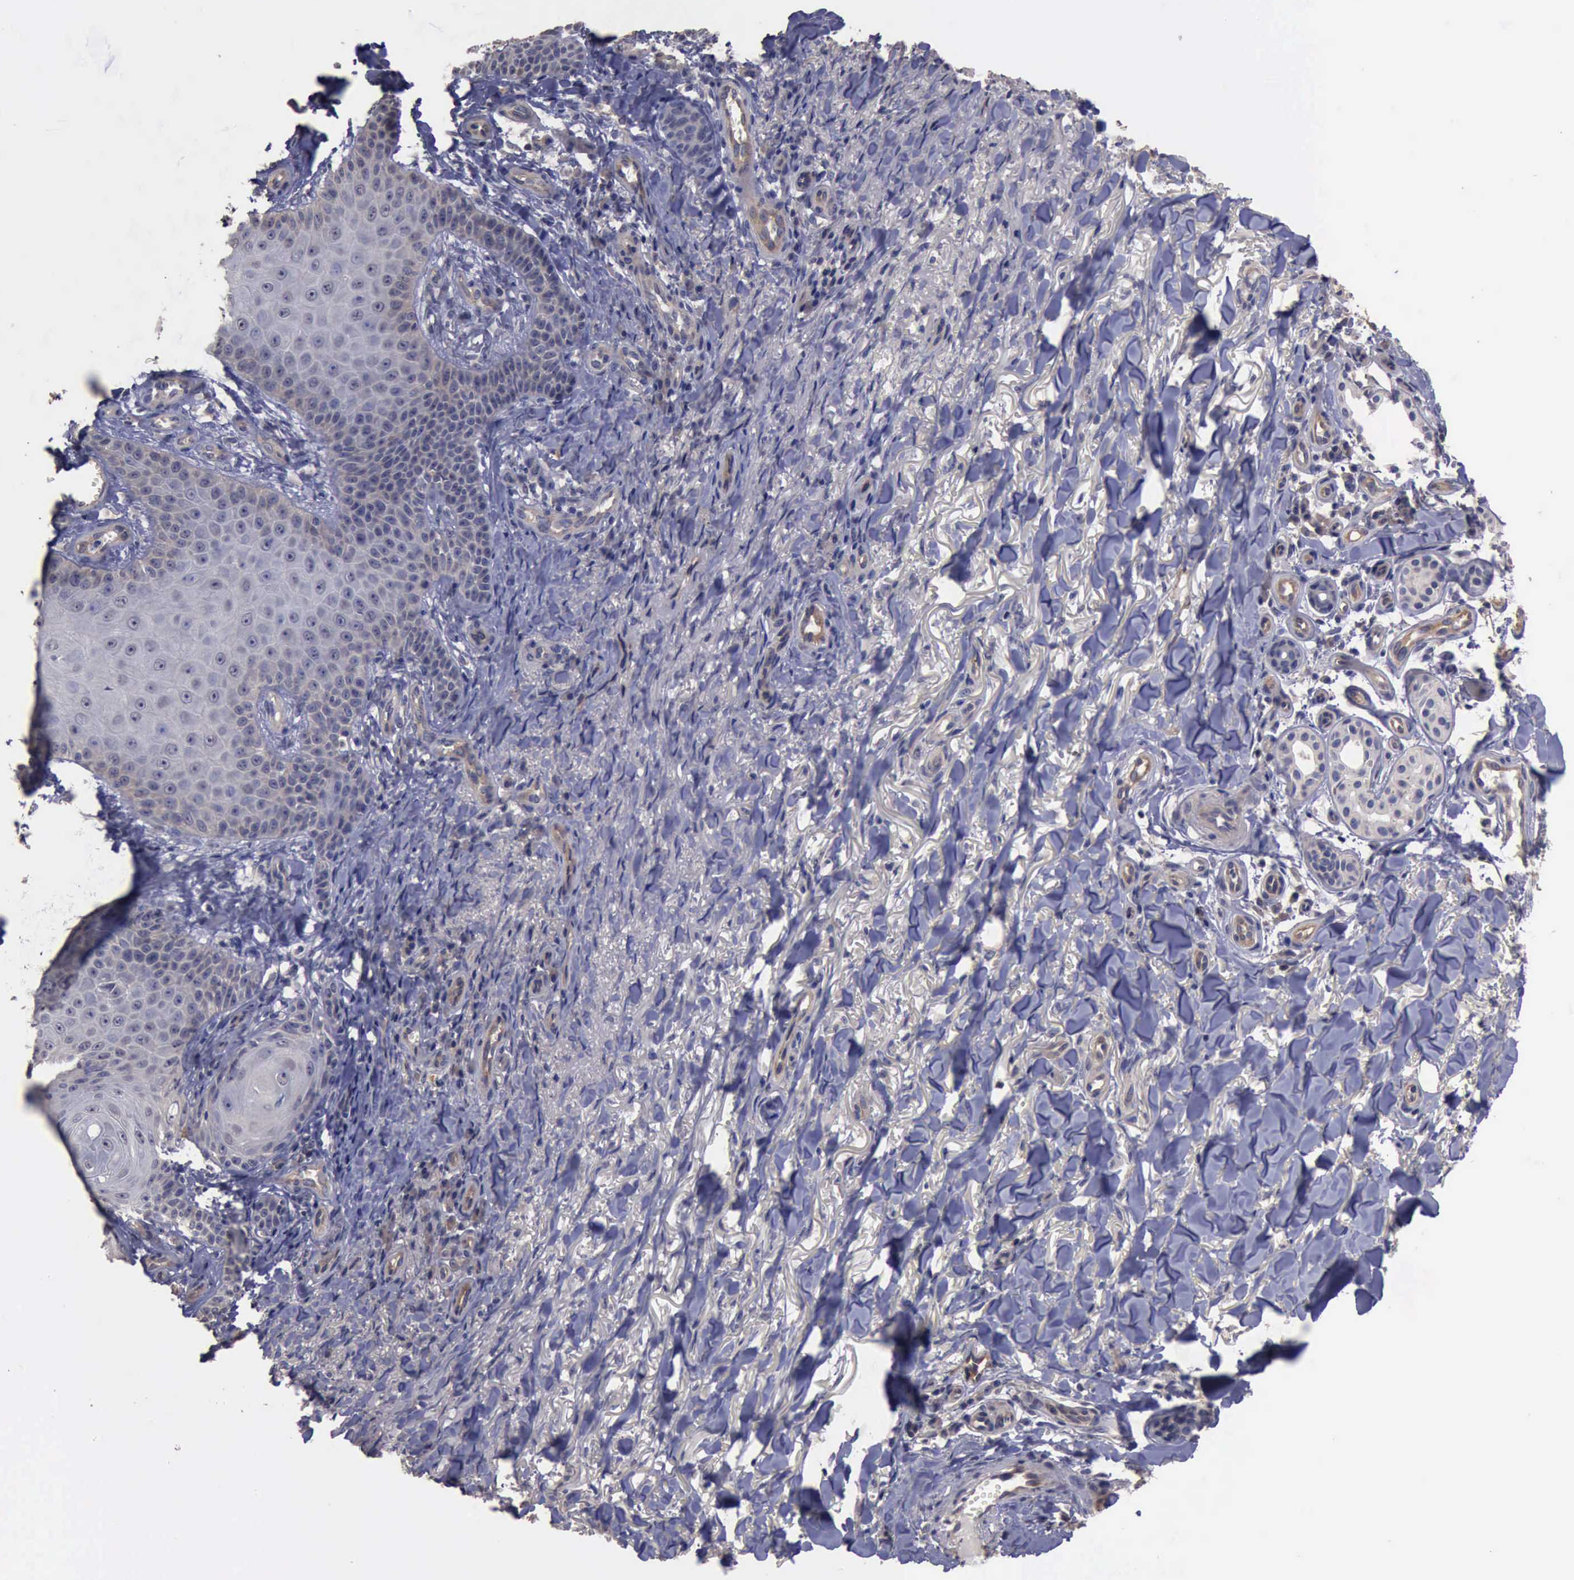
{"staining": {"intensity": "negative", "quantity": "none", "location": "none"}, "tissue": "skin cancer", "cell_type": "Tumor cells", "image_type": "cancer", "snomed": [{"axis": "morphology", "description": "Basal cell carcinoma"}, {"axis": "topography", "description": "Skin"}], "caption": "Tumor cells show no significant staining in skin cancer.", "gene": "CRKL", "patient": {"sex": "male", "age": 81}}